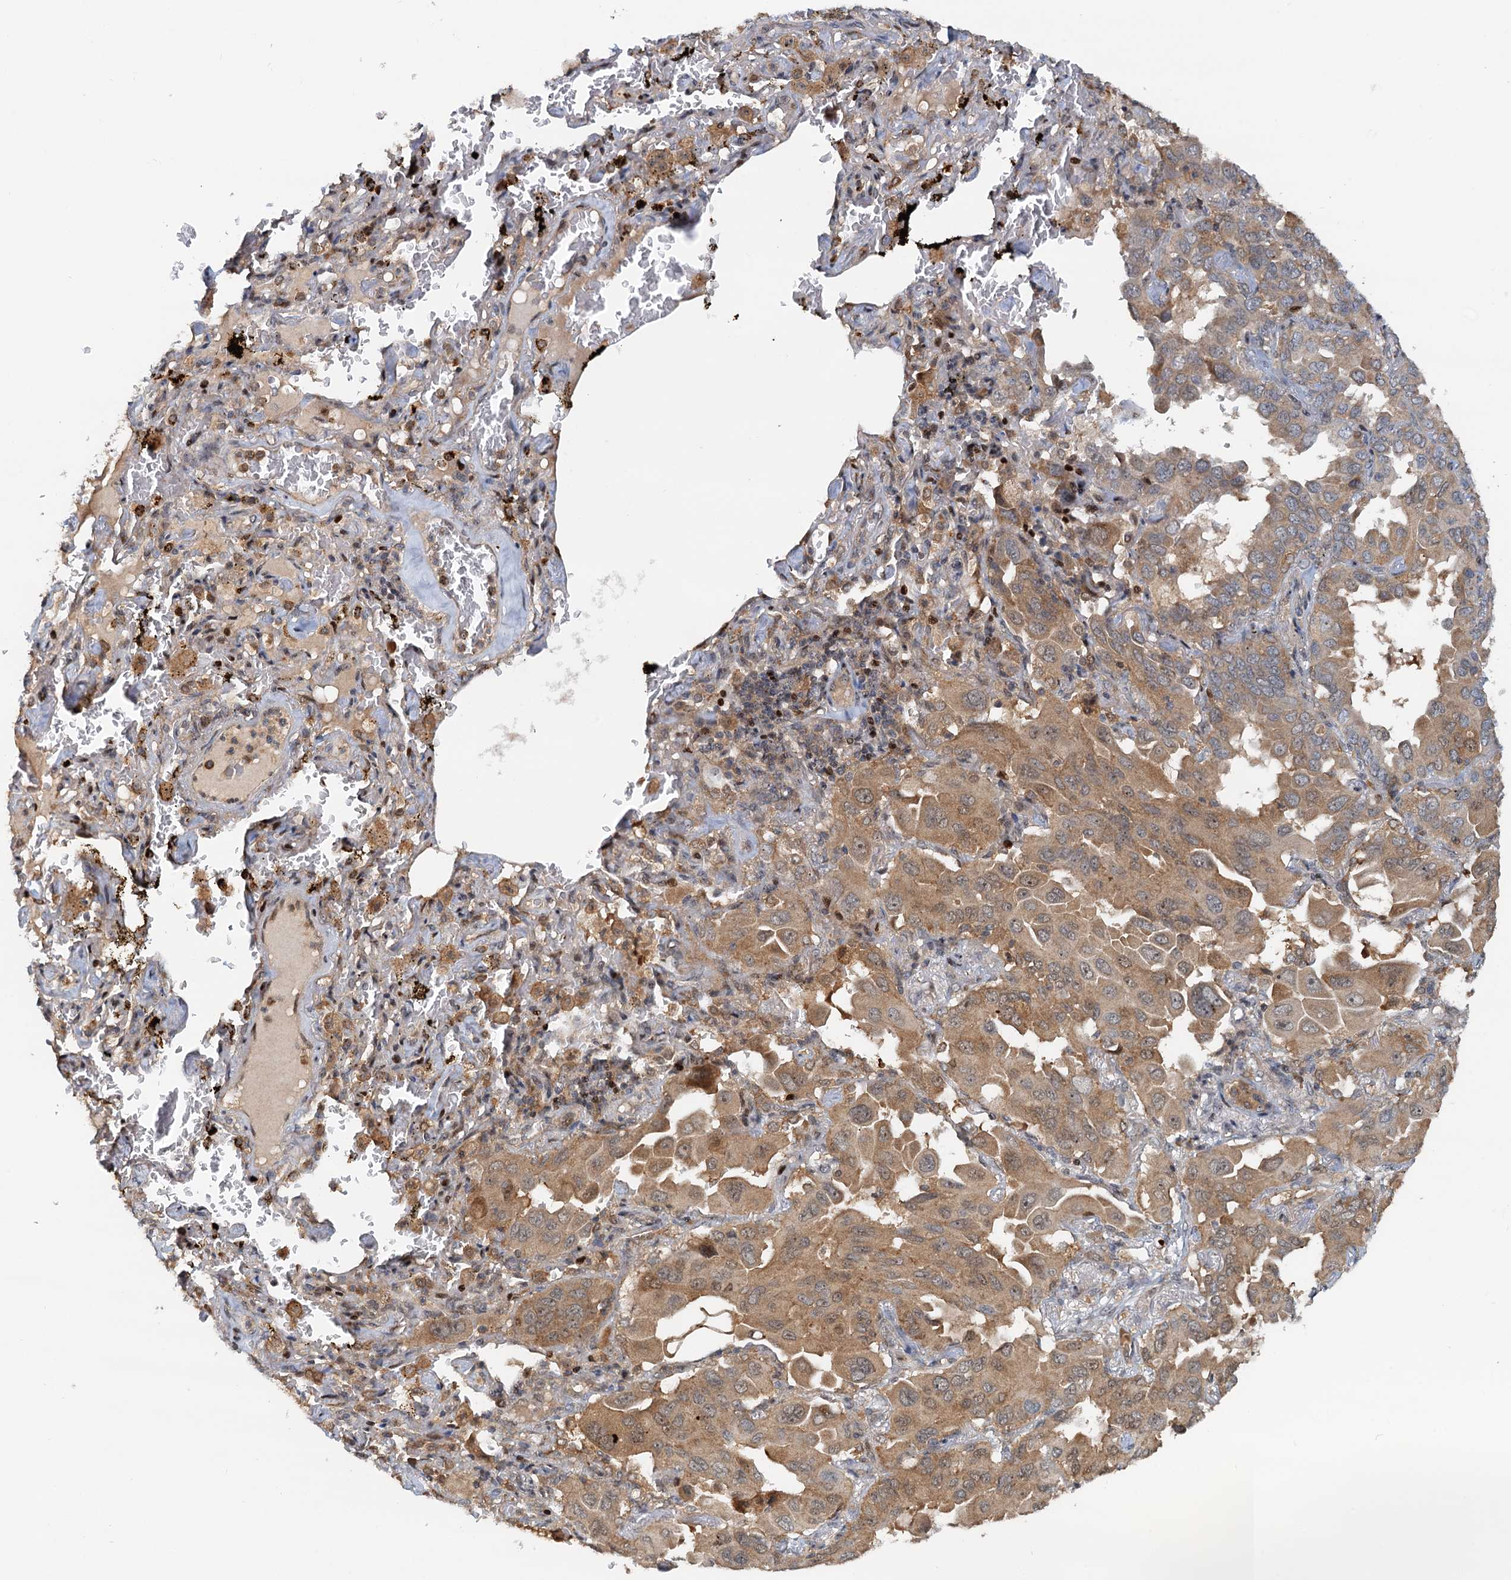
{"staining": {"intensity": "moderate", "quantity": ">75%", "location": "cytoplasmic/membranous"}, "tissue": "lung cancer", "cell_type": "Tumor cells", "image_type": "cancer", "snomed": [{"axis": "morphology", "description": "Adenocarcinoma, NOS"}, {"axis": "topography", "description": "Lung"}], "caption": "Immunohistochemical staining of human adenocarcinoma (lung) demonstrates medium levels of moderate cytoplasmic/membranous staining in approximately >75% of tumor cells.", "gene": "TOLLIP", "patient": {"sex": "male", "age": 64}}